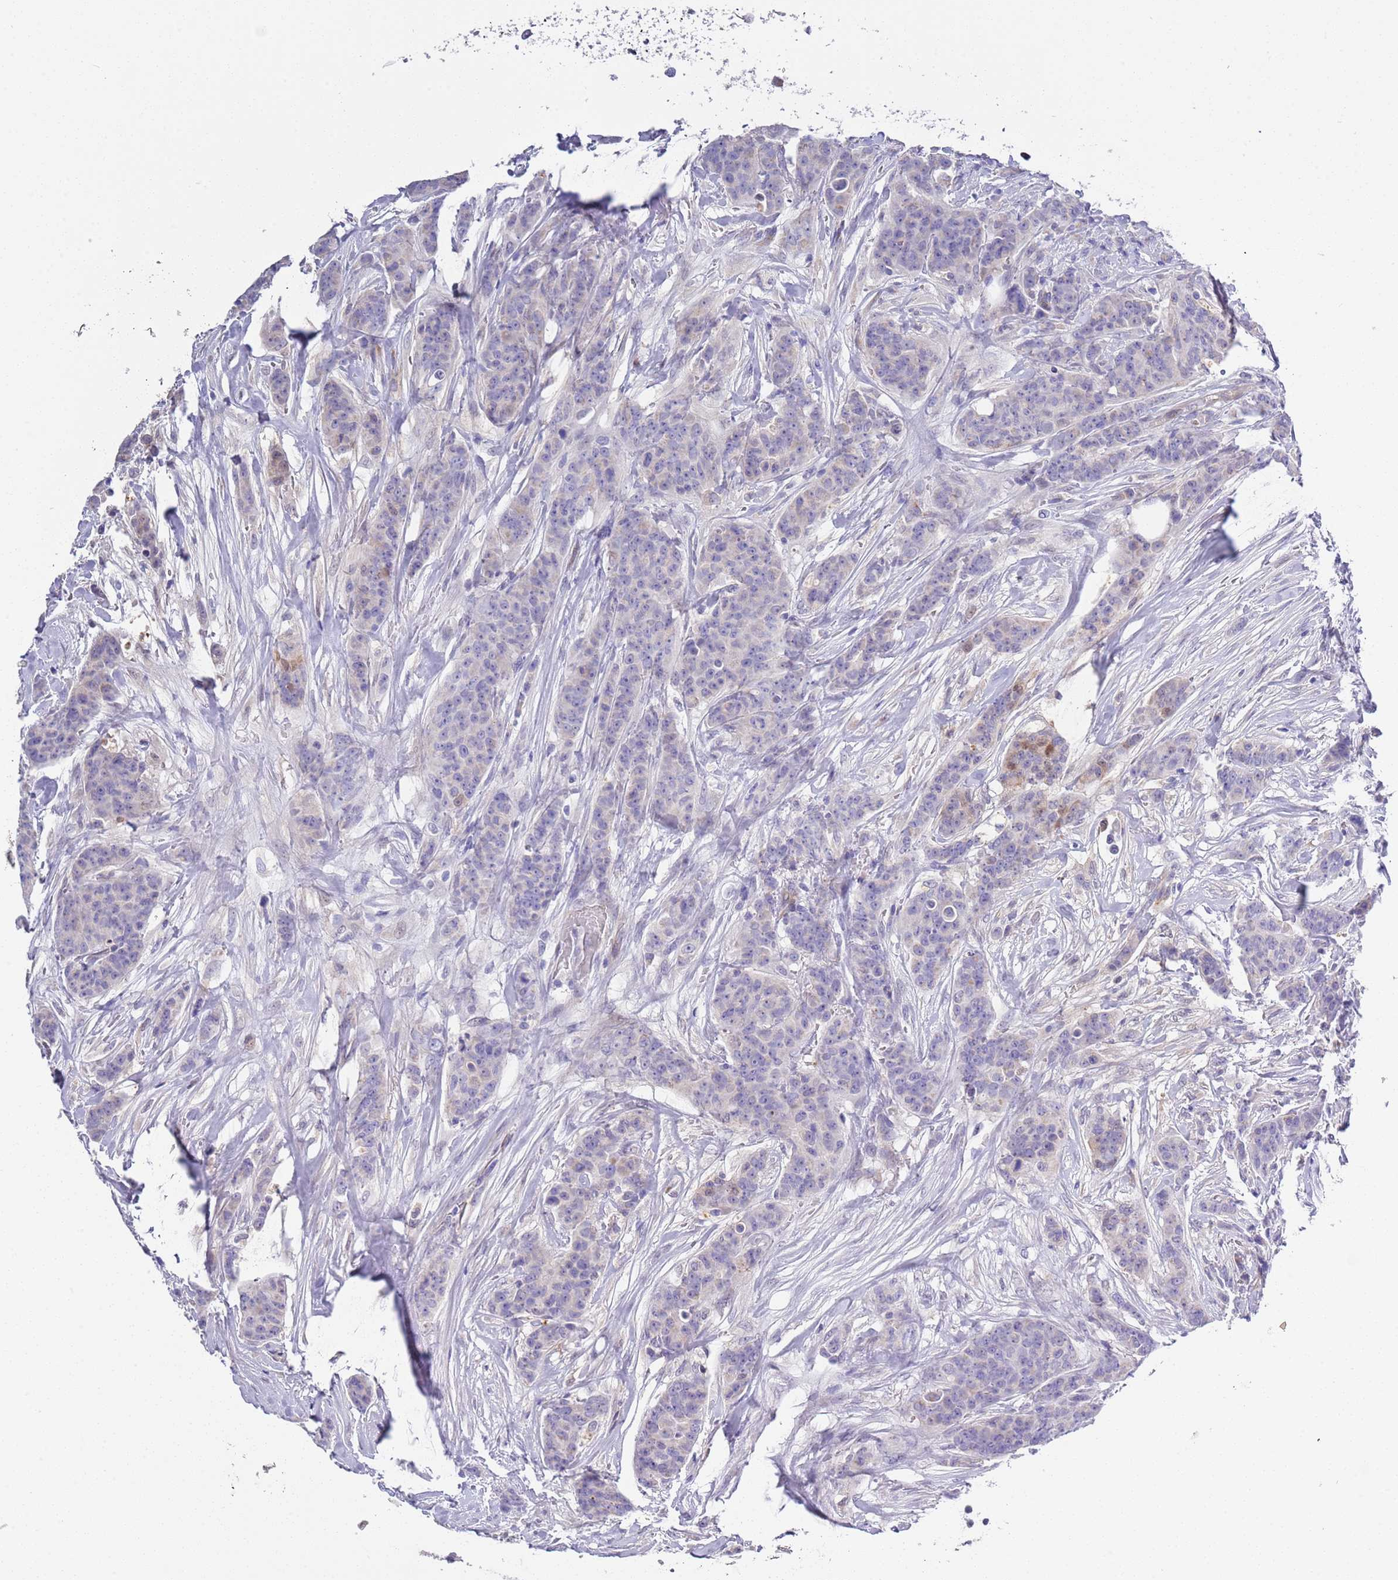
{"staining": {"intensity": "weak", "quantity": "<25%", "location": "nuclear"}, "tissue": "breast cancer", "cell_type": "Tumor cells", "image_type": "cancer", "snomed": [{"axis": "morphology", "description": "Duct carcinoma"}, {"axis": "topography", "description": "Breast"}], "caption": "The image exhibits no significant positivity in tumor cells of breast cancer (invasive ductal carcinoma).", "gene": "BRMS1L", "patient": {"sex": "female", "age": 40}}